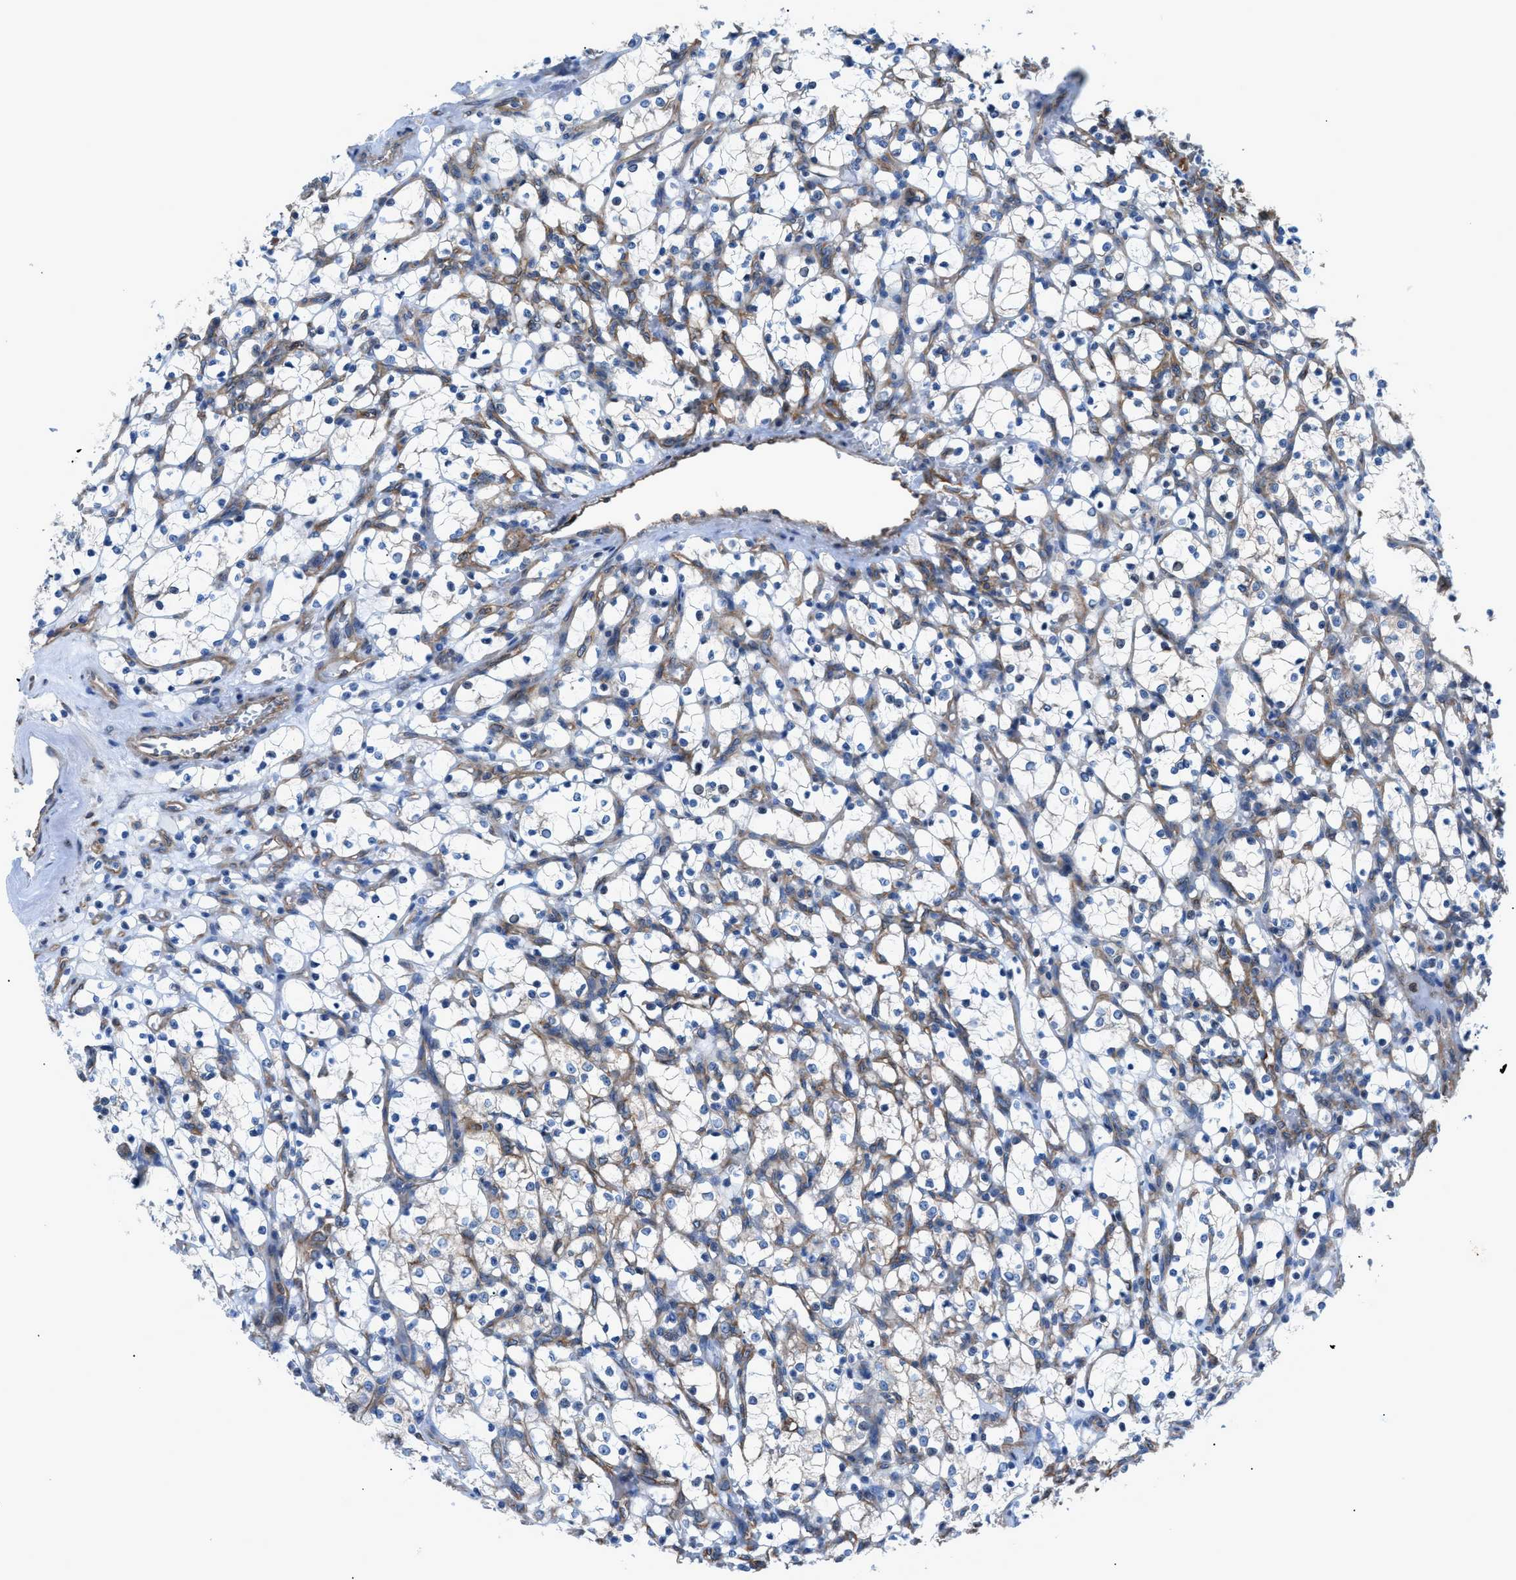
{"staining": {"intensity": "weak", "quantity": "<25%", "location": "cytoplasmic/membranous"}, "tissue": "renal cancer", "cell_type": "Tumor cells", "image_type": "cancer", "snomed": [{"axis": "morphology", "description": "Adenocarcinoma, NOS"}, {"axis": "topography", "description": "Kidney"}], "caption": "The micrograph displays no staining of tumor cells in adenocarcinoma (renal).", "gene": "DMAC1", "patient": {"sex": "female", "age": 69}}